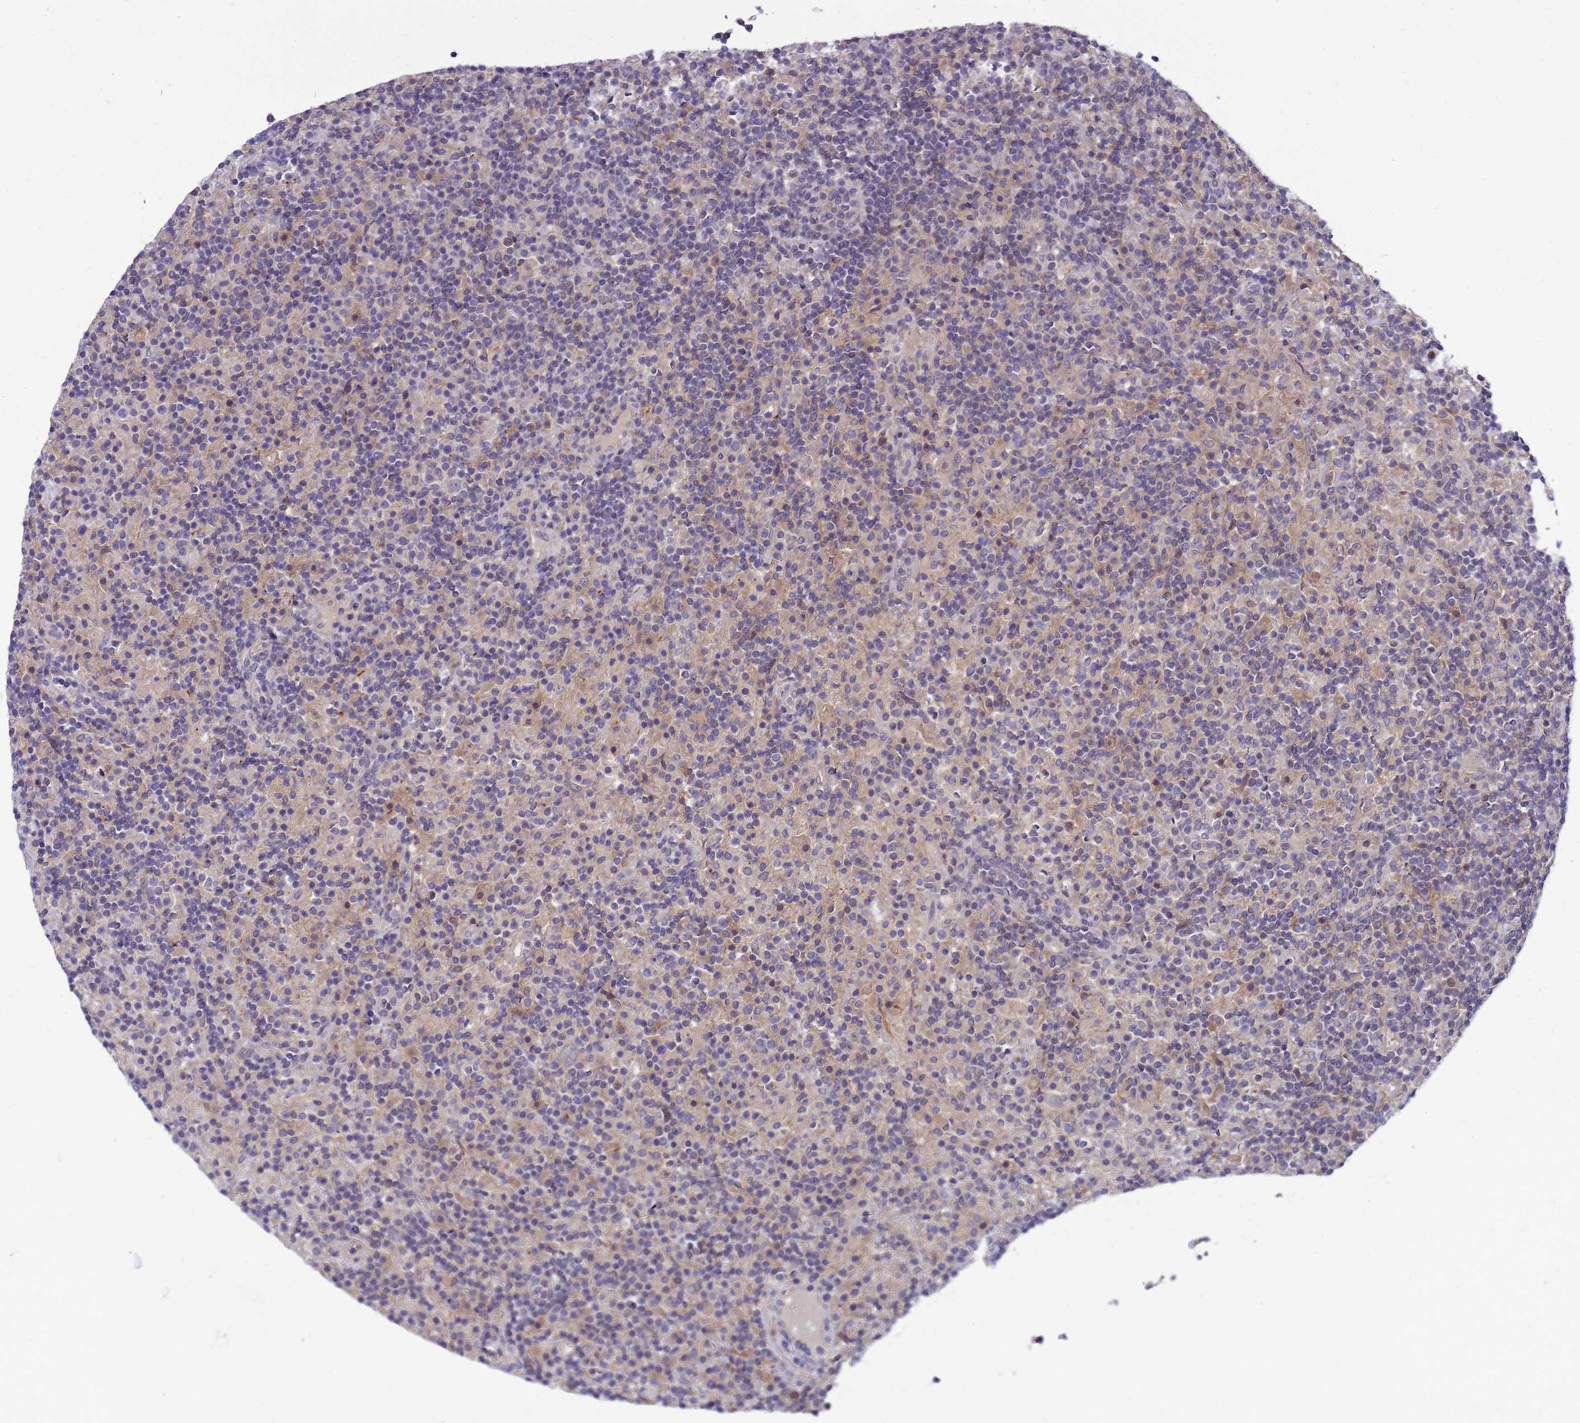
{"staining": {"intensity": "negative", "quantity": "none", "location": "none"}, "tissue": "lymphoma", "cell_type": "Tumor cells", "image_type": "cancer", "snomed": [{"axis": "morphology", "description": "Hodgkin's disease, NOS"}, {"axis": "topography", "description": "Lymph node"}], "caption": "High magnification brightfield microscopy of lymphoma stained with DAB (3,3'-diaminobenzidine) (brown) and counterstained with hematoxylin (blue): tumor cells show no significant positivity.", "gene": "ENOPH1", "patient": {"sex": "male", "age": 70}}